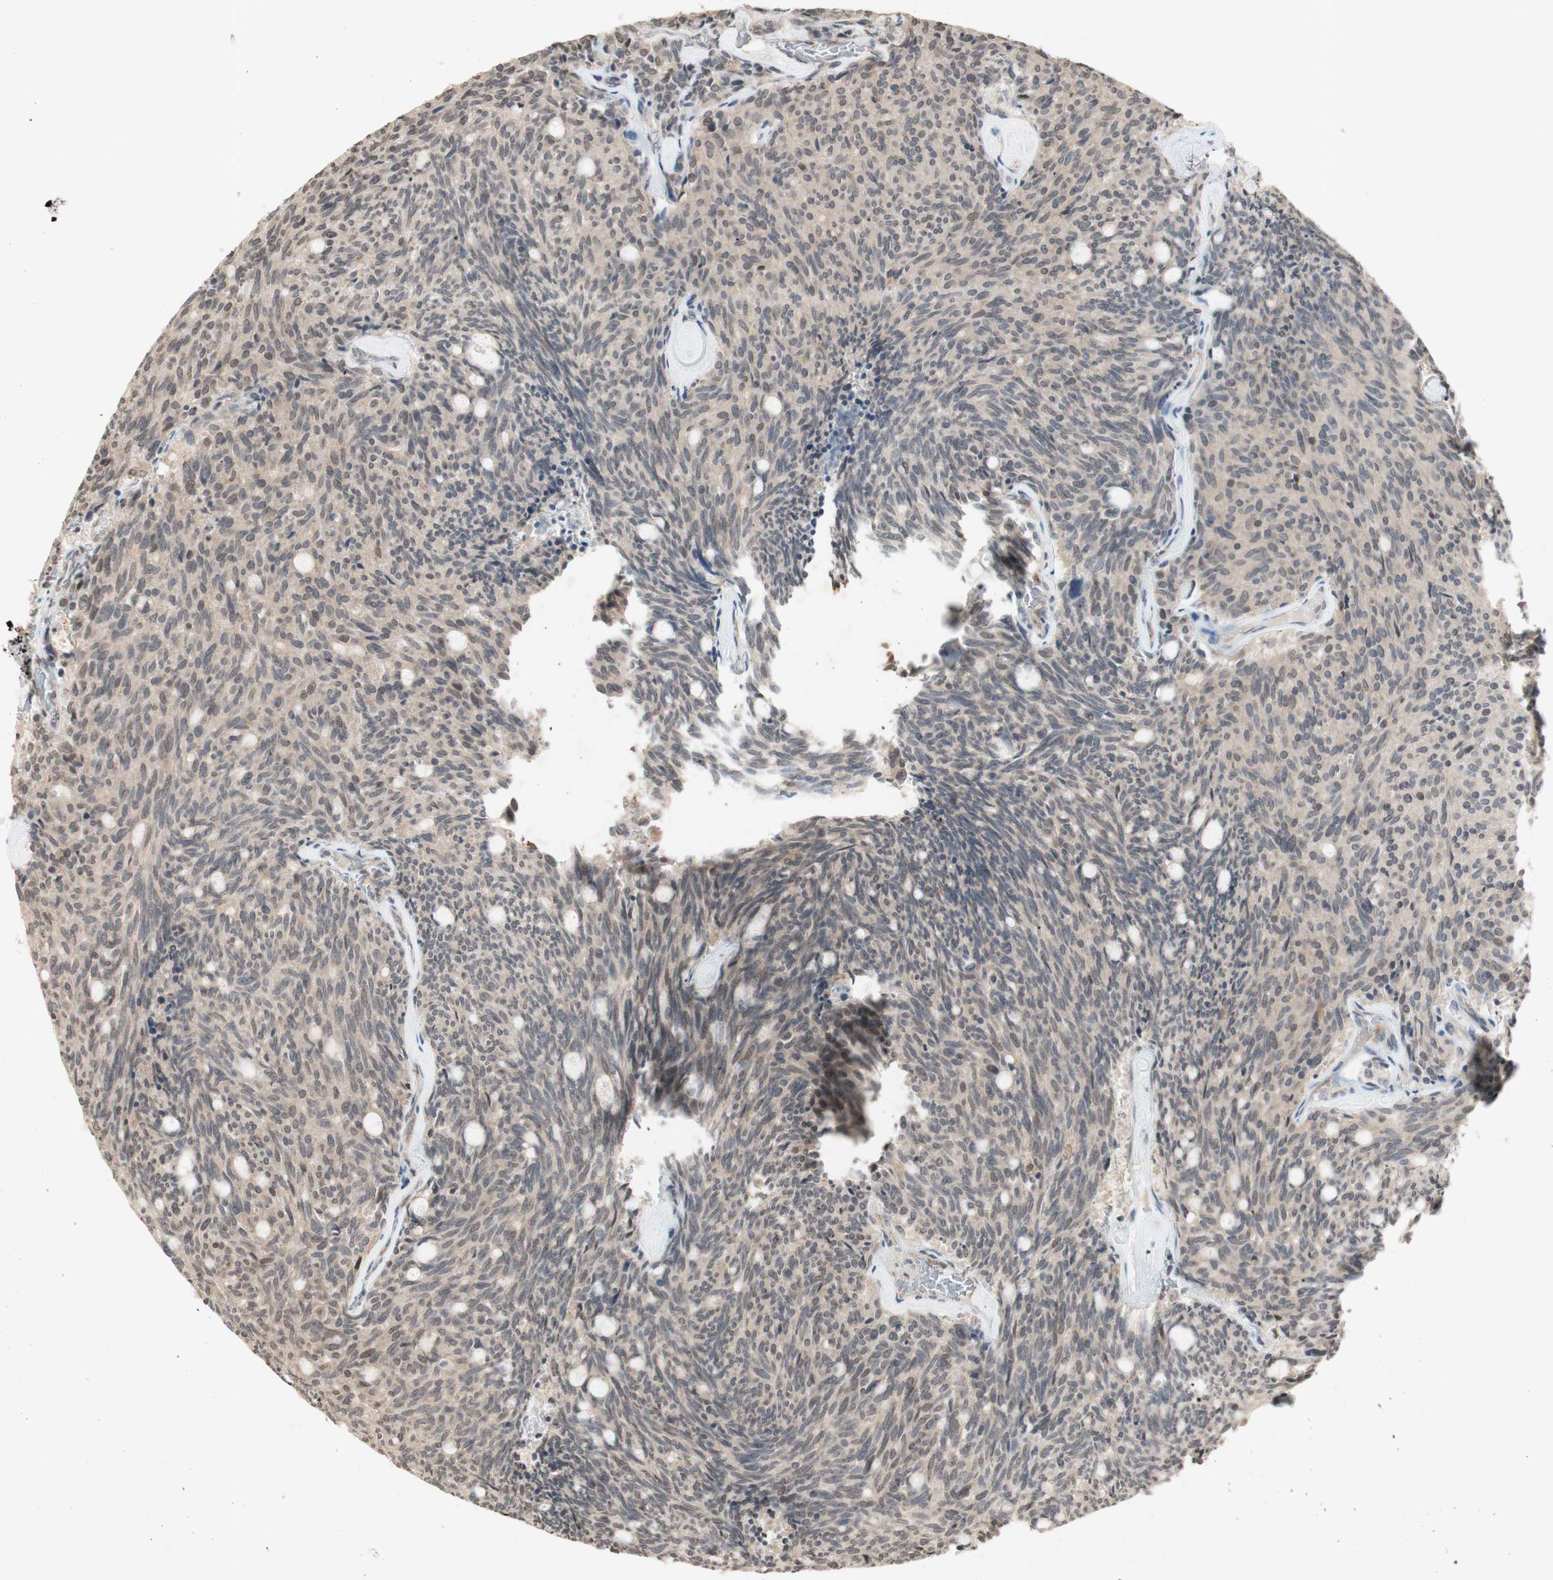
{"staining": {"intensity": "weak", "quantity": ">75%", "location": "cytoplasmic/membranous"}, "tissue": "carcinoid", "cell_type": "Tumor cells", "image_type": "cancer", "snomed": [{"axis": "morphology", "description": "Carcinoid, malignant, NOS"}, {"axis": "topography", "description": "Pancreas"}], "caption": "Carcinoid was stained to show a protein in brown. There is low levels of weak cytoplasmic/membranous staining in about >75% of tumor cells.", "gene": "GLI1", "patient": {"sex": "female", "age": 54}}